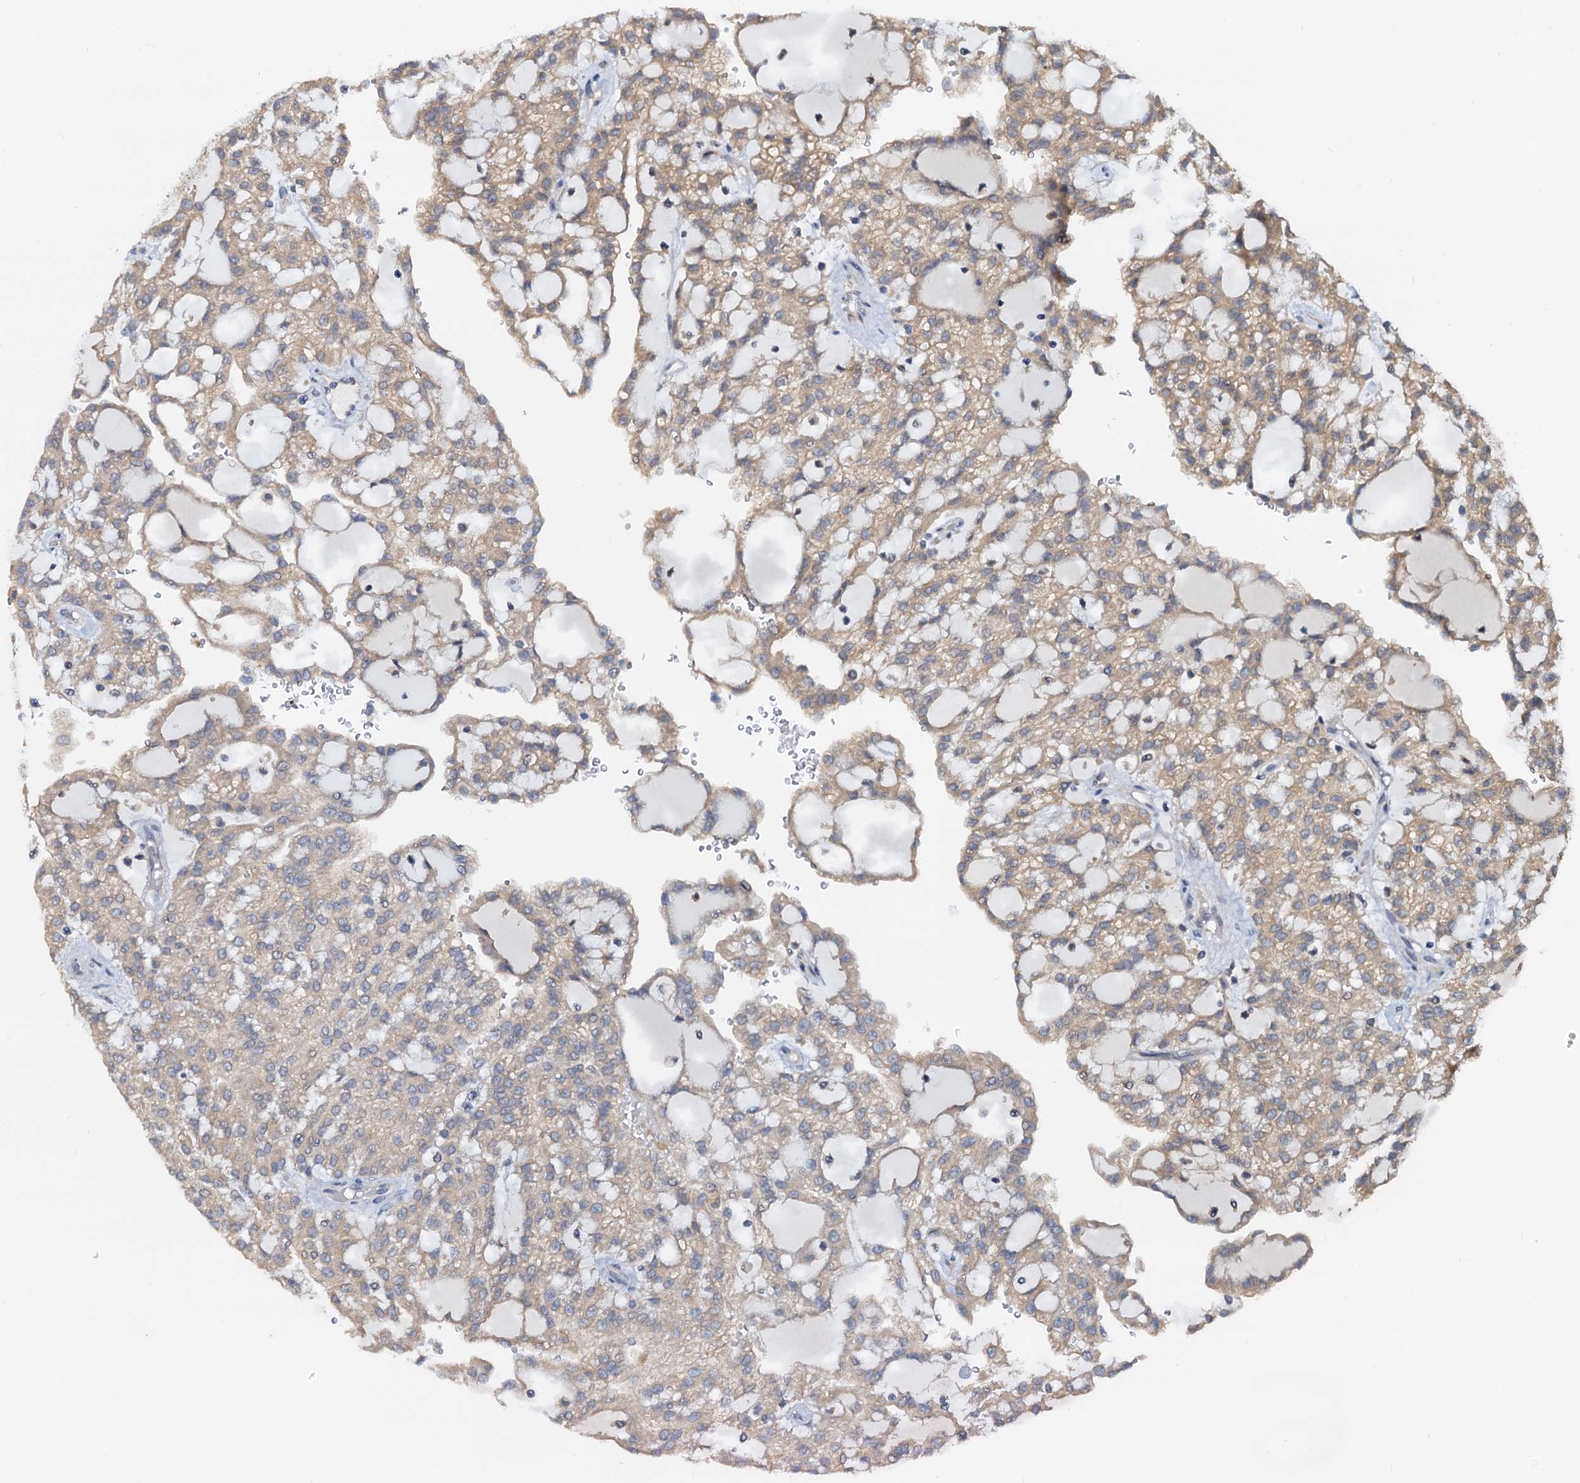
{"staining": {"intensity": "weak", "quantity": "25%-75%", "location": "cytoplasmic/membranous"}, "tissue": "renal cancer", "cell_type": "Tumor cells", "image_type": "cancer", "snomed": [{"axis": "morphology", "description": "Adenocarcinoma, NOS"}, {"axis": "topography", "description": "Kidney"}], "caption": "Immunohistochemistry (DAB) staining of human renal adenocarcinoma displays weak cytoplasmic/membranous protein staining in about 25%-75% of tumor cells.", "gene": "PTGES3", "patient": {"sex": "male", "age": 63}}